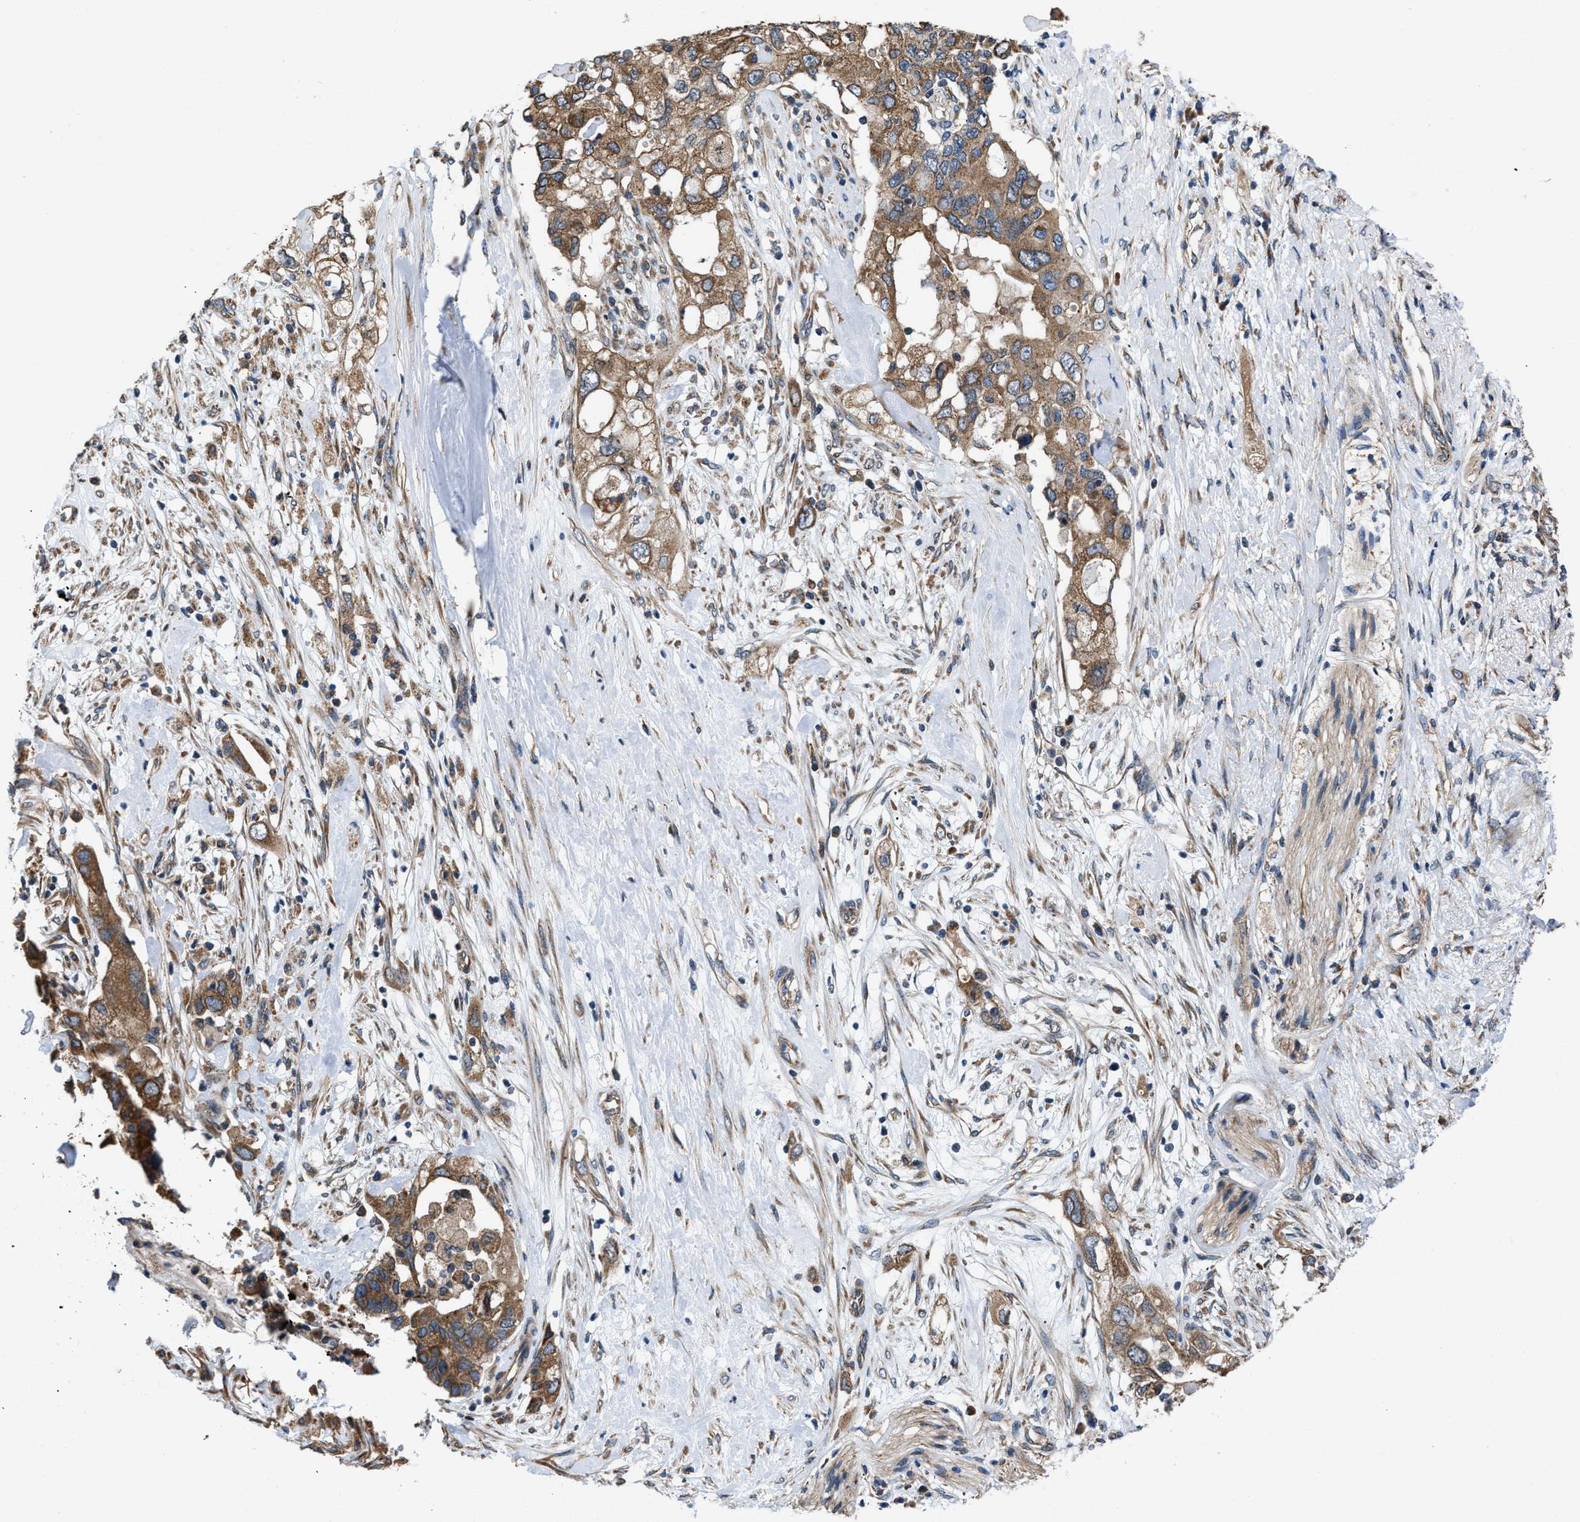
{"staining": {"intensity": "moderate", "quantity": ">75%", "location": "cytoplasmic/membranous"}, "tissue": "pancreatic cancer", "cell_type": "Tumor cells", "image_type": "cancer", "snomed": [{"axis": "morphology", "description": "Adenocarcinoma, NOS"}, {"axis": "topography", "description": "Pancreas"}], "caption": "Immunohistochemistry (IHC) of pancreatic cancer displays medium levels of moderate cytoplasmic/membranous staining in approximately >75% of tumor cells. (Brightfield microscopy of DAB IHC at high magnification).", "gene": "CEP128", "patient": {"sex": "female", "age": 56}}